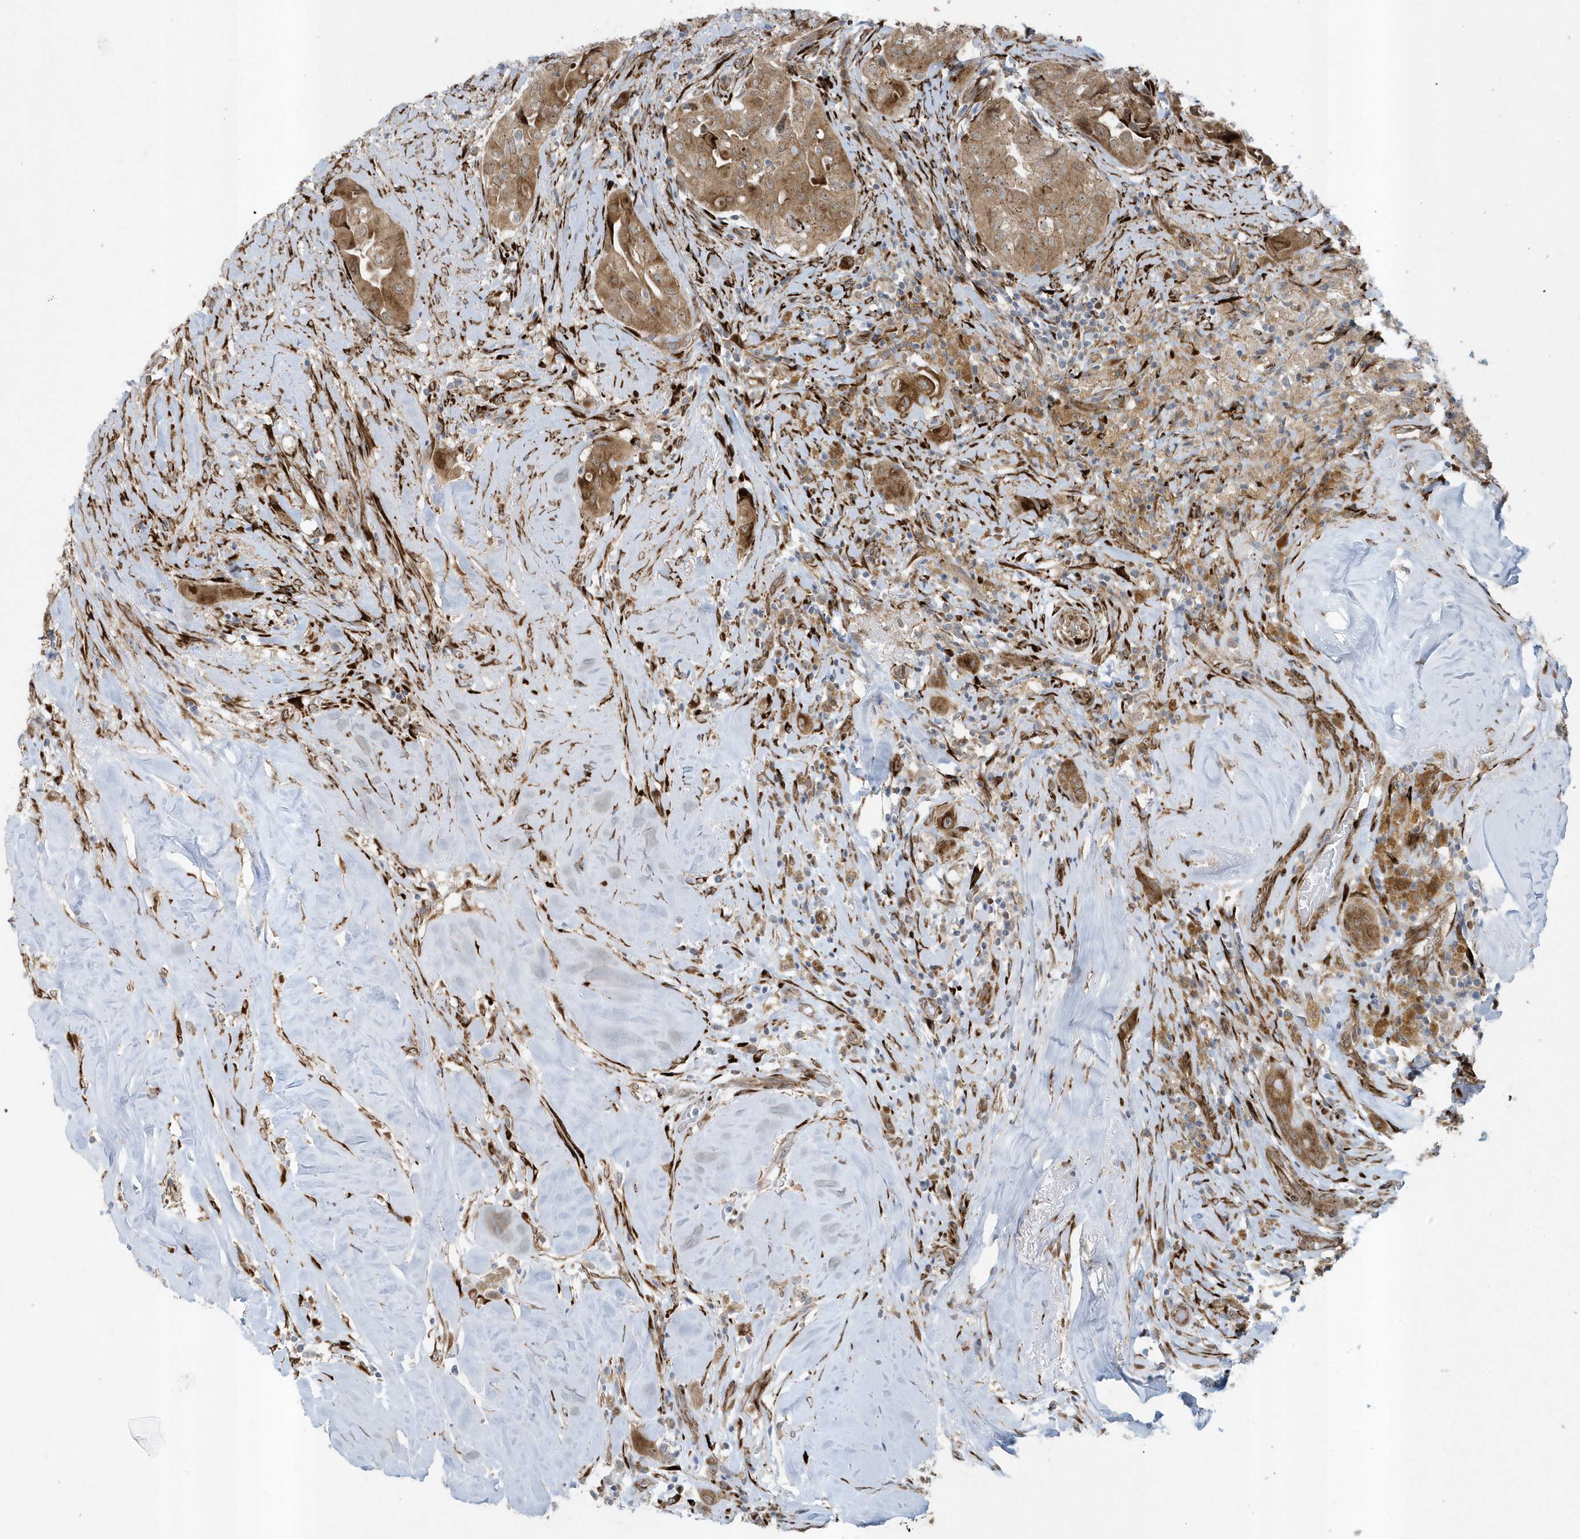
{"staining": {"intensity": "moderate", "quantity": ">75%", "location": "cytoplasmic/membranous"}, "tissue": "thyroid cancer", "cell_type": "Tumor cells", "image_type": "cancer", "snomed": [{"axis": "morphology", "description": "Papillary adenocarcinoma, NOS"}, {"axis": "topography", "description": "Thyroid gland"}], "caption": "A medium amount of moderate cytoplasmic/membranous staining is identified in approximately >75% of tumor cells in thyroid cancer tissue.", "gene": "FAM98A", "patient": {"sex": "female", "age": 59}}